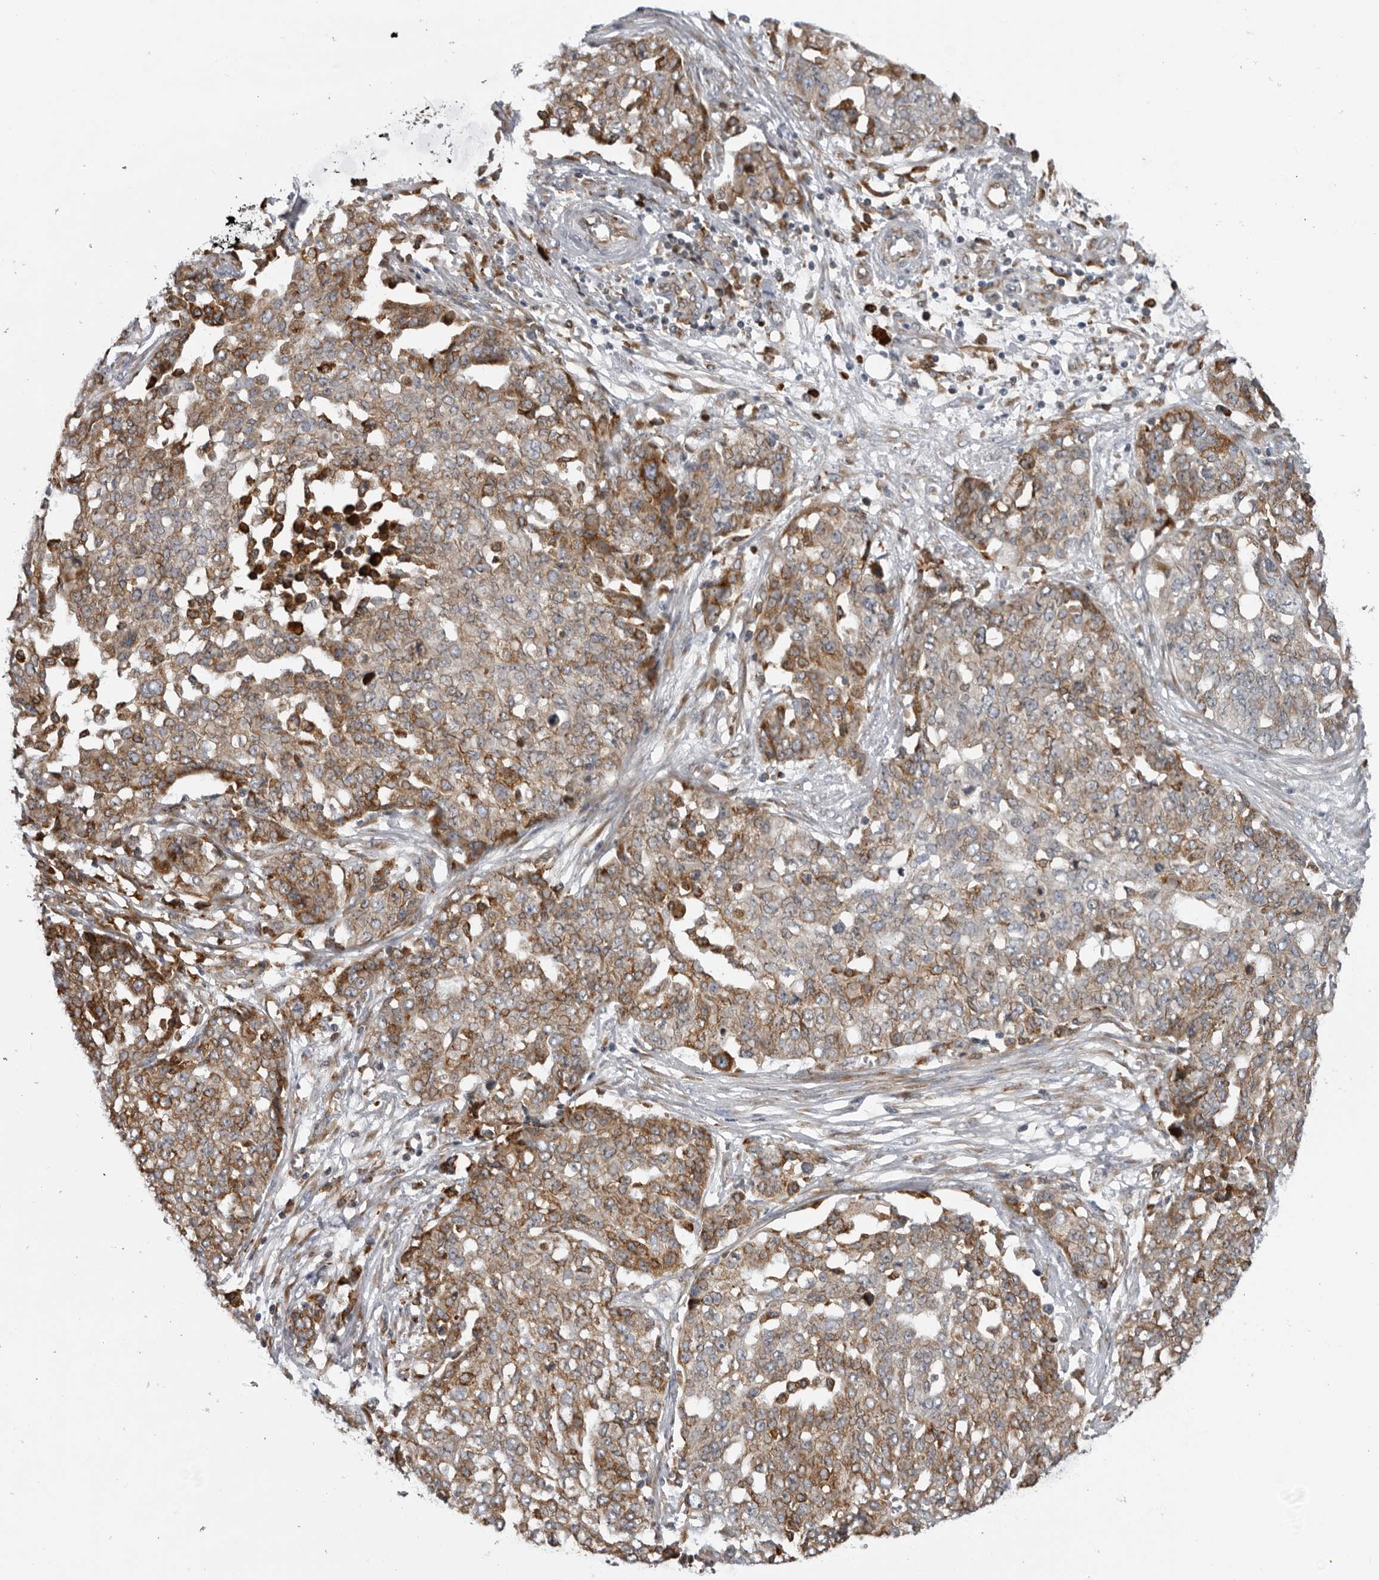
{"staining": {"intensity": "moderate", "quantity": ">75%", "location": "cytoplasmic/membranous"}, "tissue": "ovarian cancer", "cell_type": "Tumor cells", "image_type": "cancer", "snomed": [{"axis": "morphology", "description": "Cystadenocarcinoma, serous, NOS"}, {"axis": "topography", "description": "Soft tissue"}, {"axis": "topography", "description": "Ovary"}], "caption": "The image exhibits a brown stain indicating the presence of a protein in the cytoplasmic/membranous of tumor cells in serous cystadenocarcinoma (ovarian).", "gene": "ALPK2", "patient": {"sex": "female", "age": 57}}